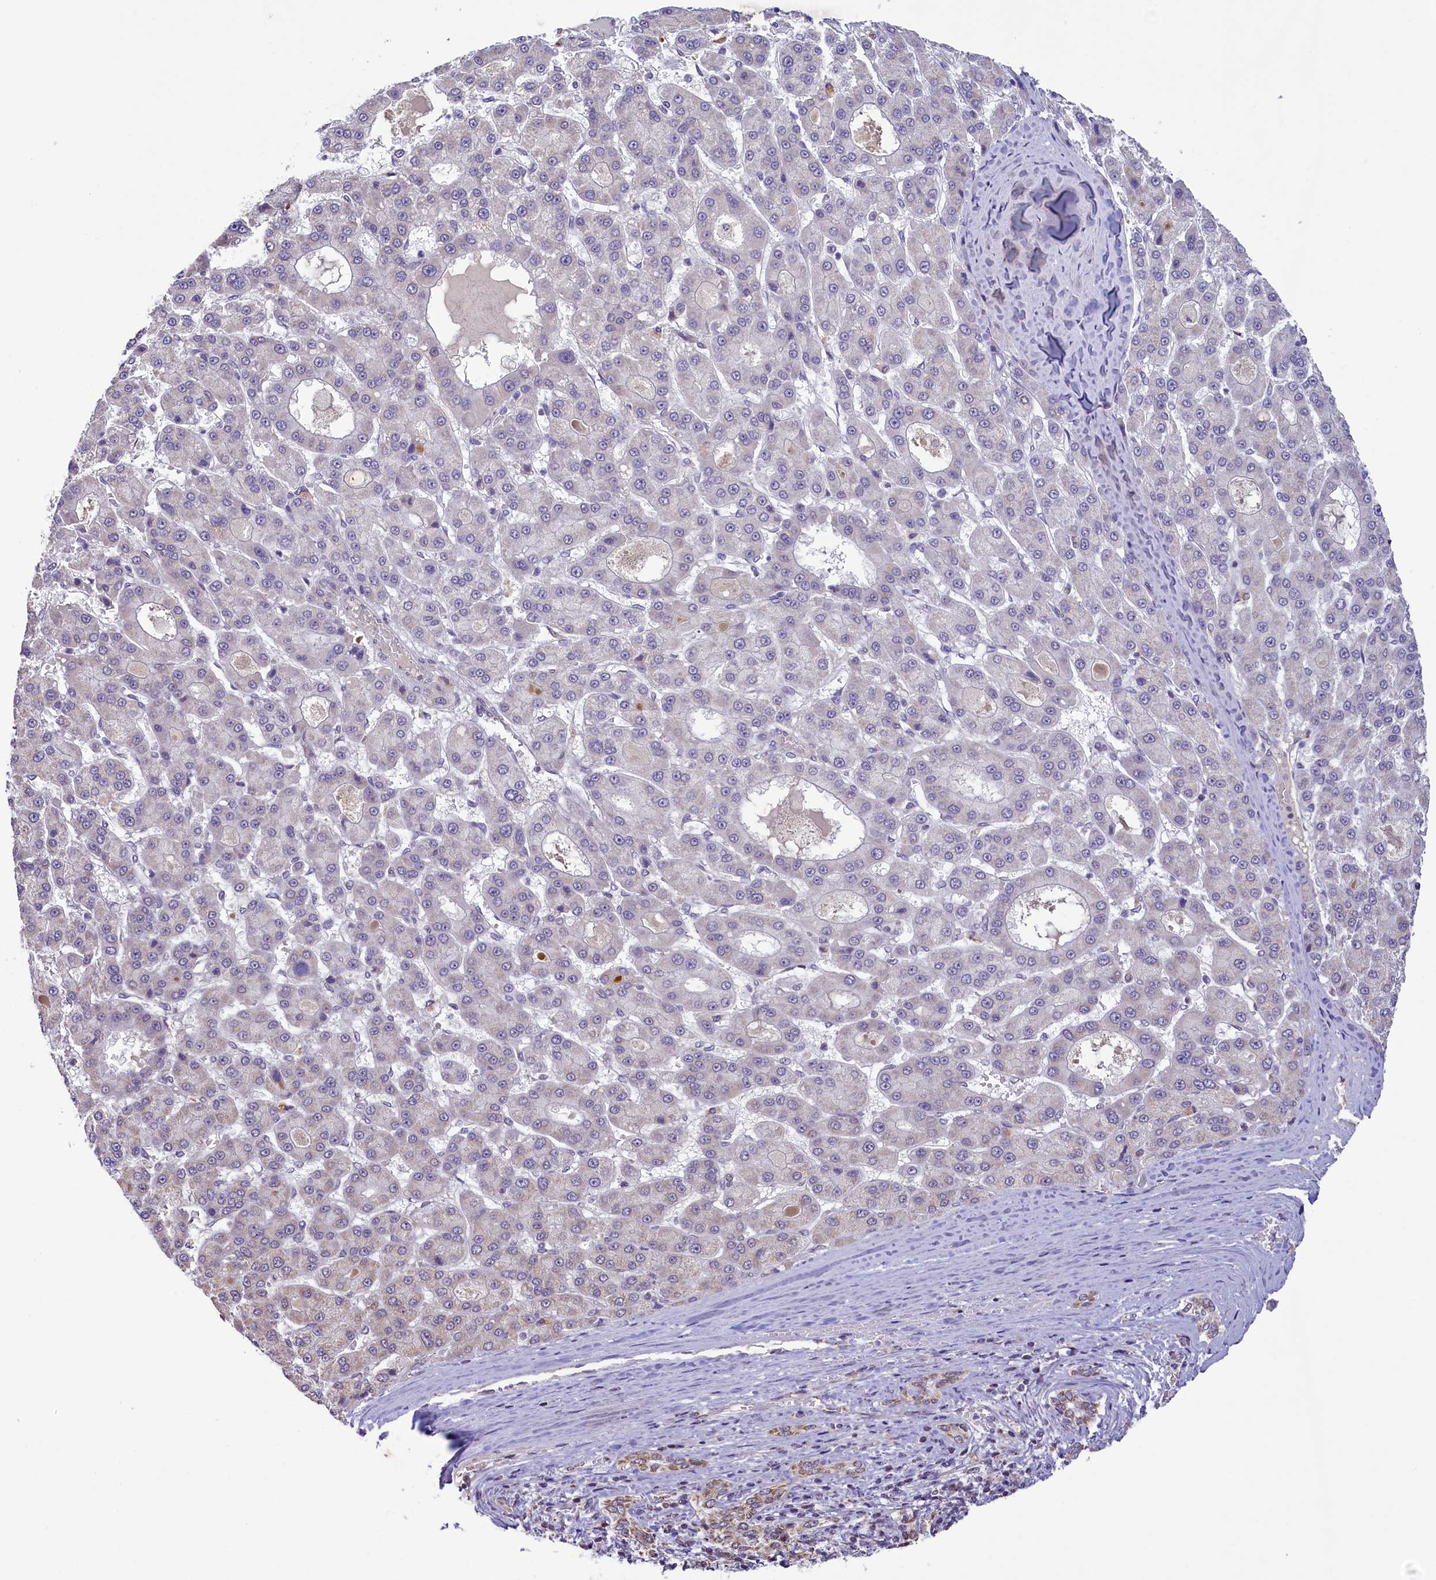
{"staining": {"intensity": "negative", "quantity": "none", "location": "none"}, "tissue": "liver cancer", "cell_type": "Tumor cells", "image_type": "cancer", "snomed": [{"axis": "morphology", "description": "Carcinoma, Hepatocellular, NOS"}, {"axis": "topography", "description": "Liver"}], "caption": "DAB (3,3'-diaminobenzidine) immunohistochemical staining of liver cancer exhibits no significant expression in tumor cells.", "gene": "PAF1", "patient": {"sex": "male", "age": 70}}